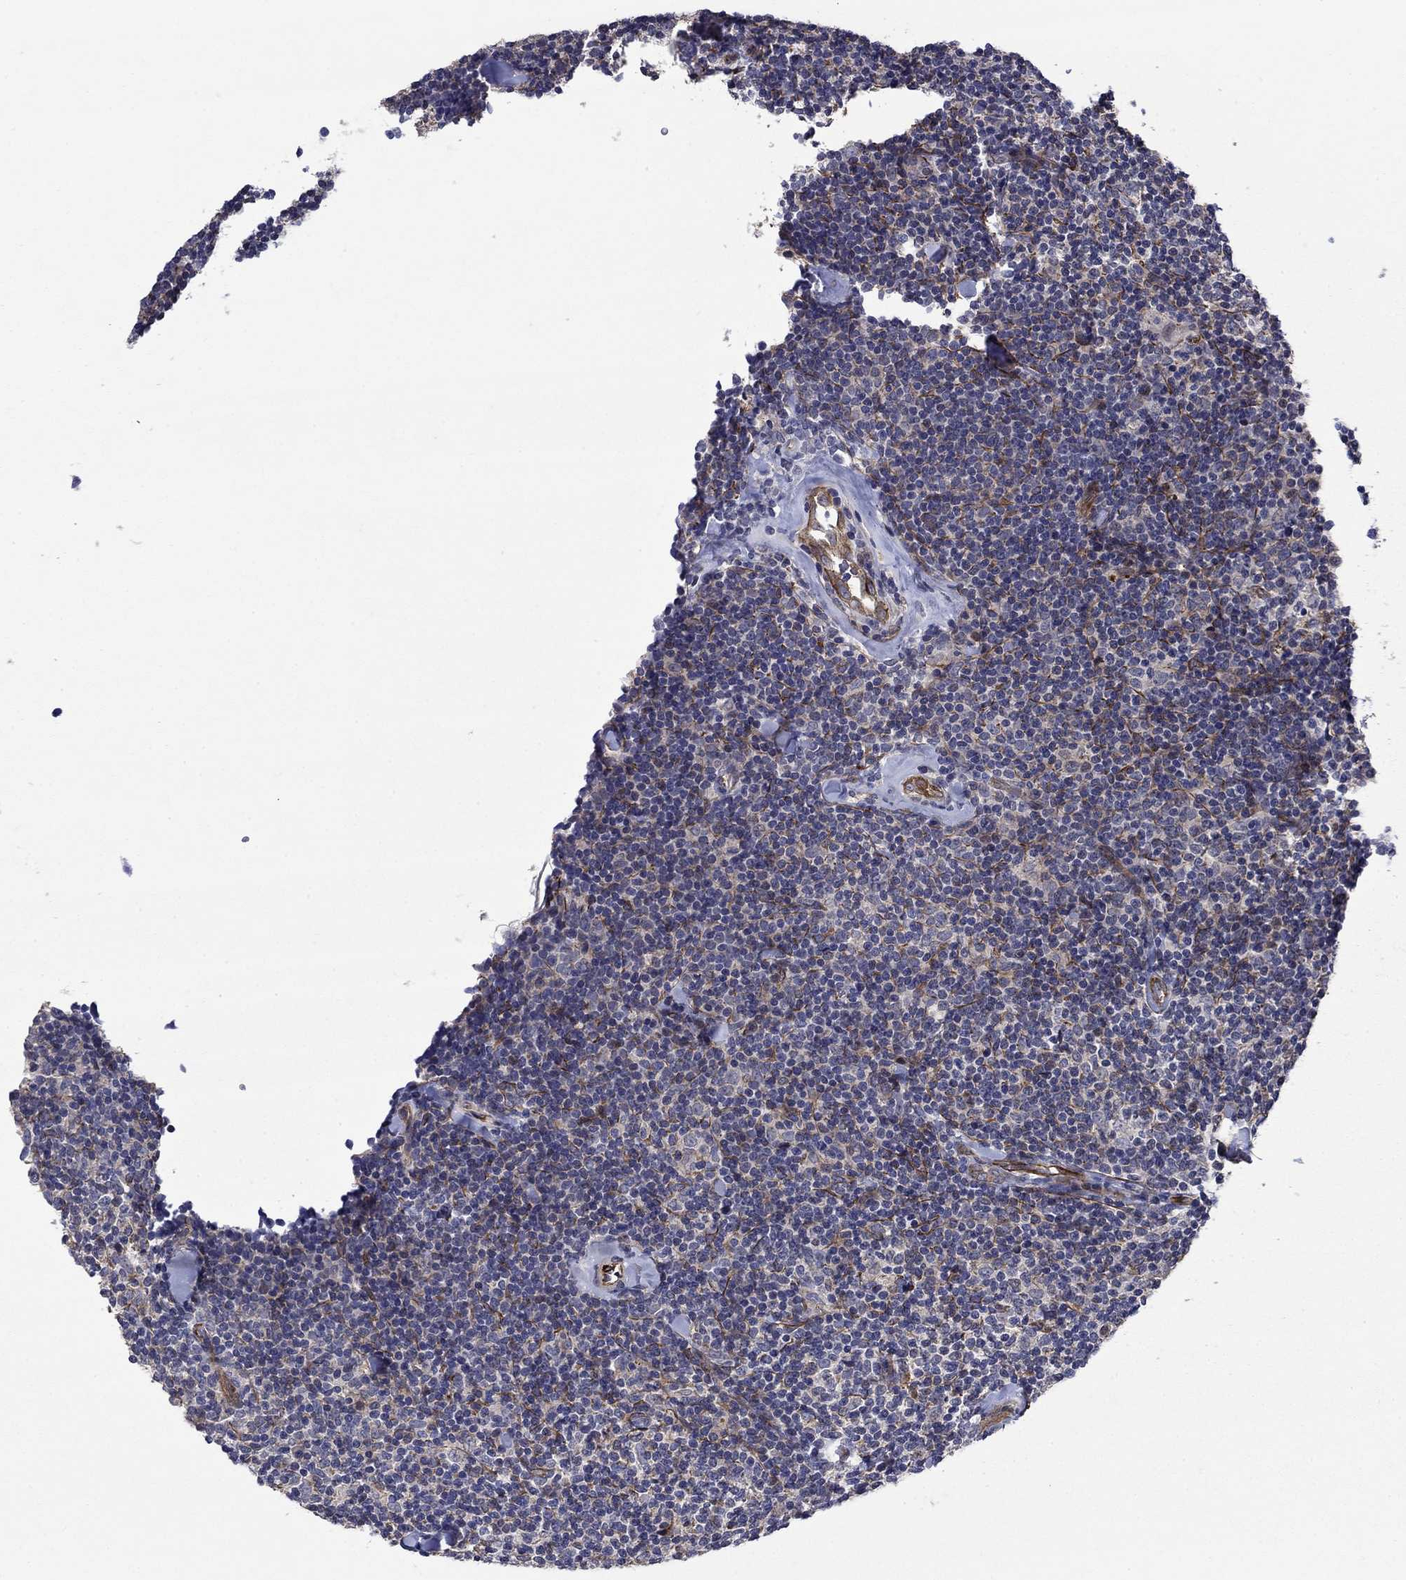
{"staining": {"intensity": "negative", "quantity": "none", "location": "none"}, "tissue": "lymphoma", "cell_type": "Tumor cells", "image_type": "cancer", "snomed": [{"axis": "morphology", "description": "Malignant lymphoma, non-Hodgkin's type, Low grade"}, {"axis": "topography", "description": "Lymph node"}], "caption": "Malignant lymphoma, non-Hodgkin's type (low-grade) was stained to show a protein in brown. There is no significant staining in tumor cells.", "gene": "SLC7A1", "patient": {"sex": "female", "age": 56}}